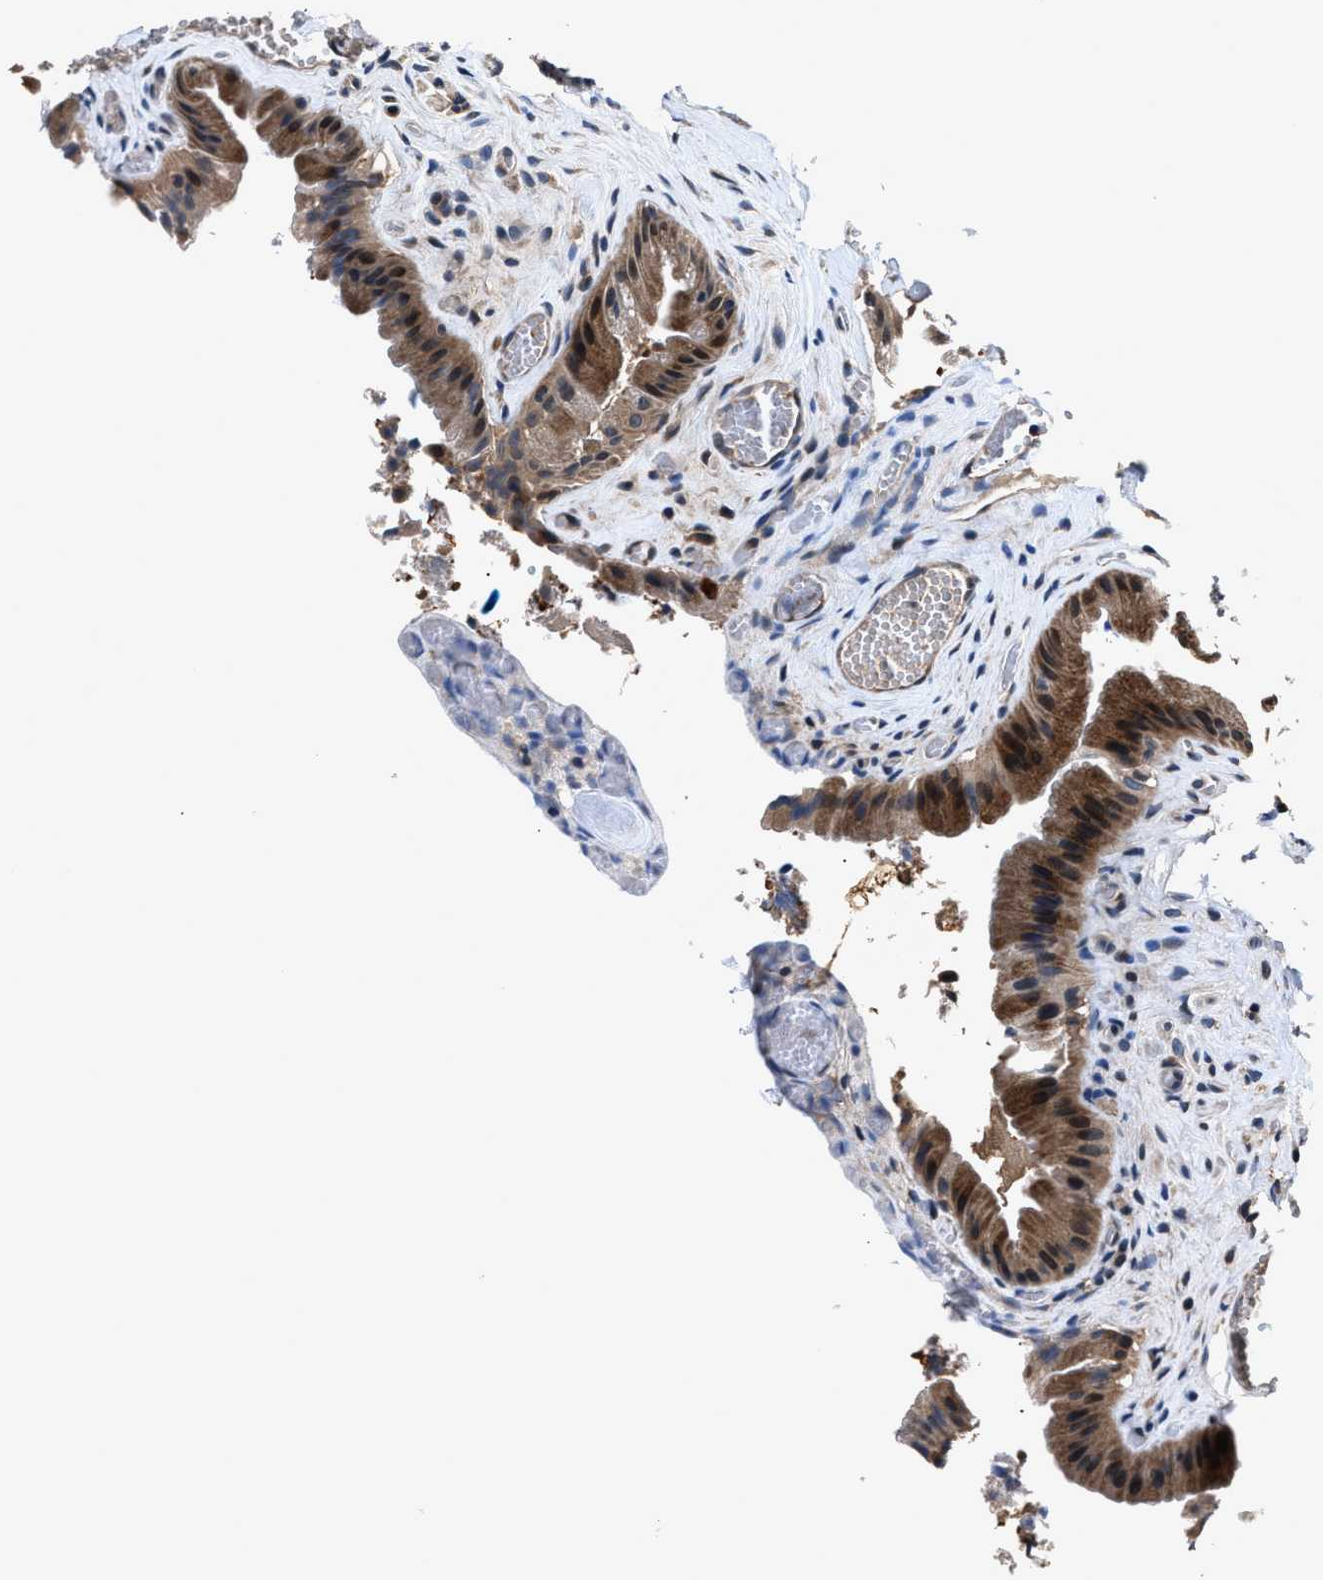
{"staining": {"intensity": "moderate", "quantity": ">75%", "location": "cytoplasmic/membranous"}, "tissue": "gallbladder", "cell_type": "Glandular cells", "image_type": "normal", "snomed": [{"axis": "morphology", "description": "Normal tissue, NOS"}, {"axis": "topography", "description": "Gallbladder"}], "caption": "Protein staining of benign gallbladder reveals moderate cytoplasmic/membranous positivity in approximately >75% of glandular cells.", "gene": "TNRC18", "patient": {"sex": "male", "age": 49}}